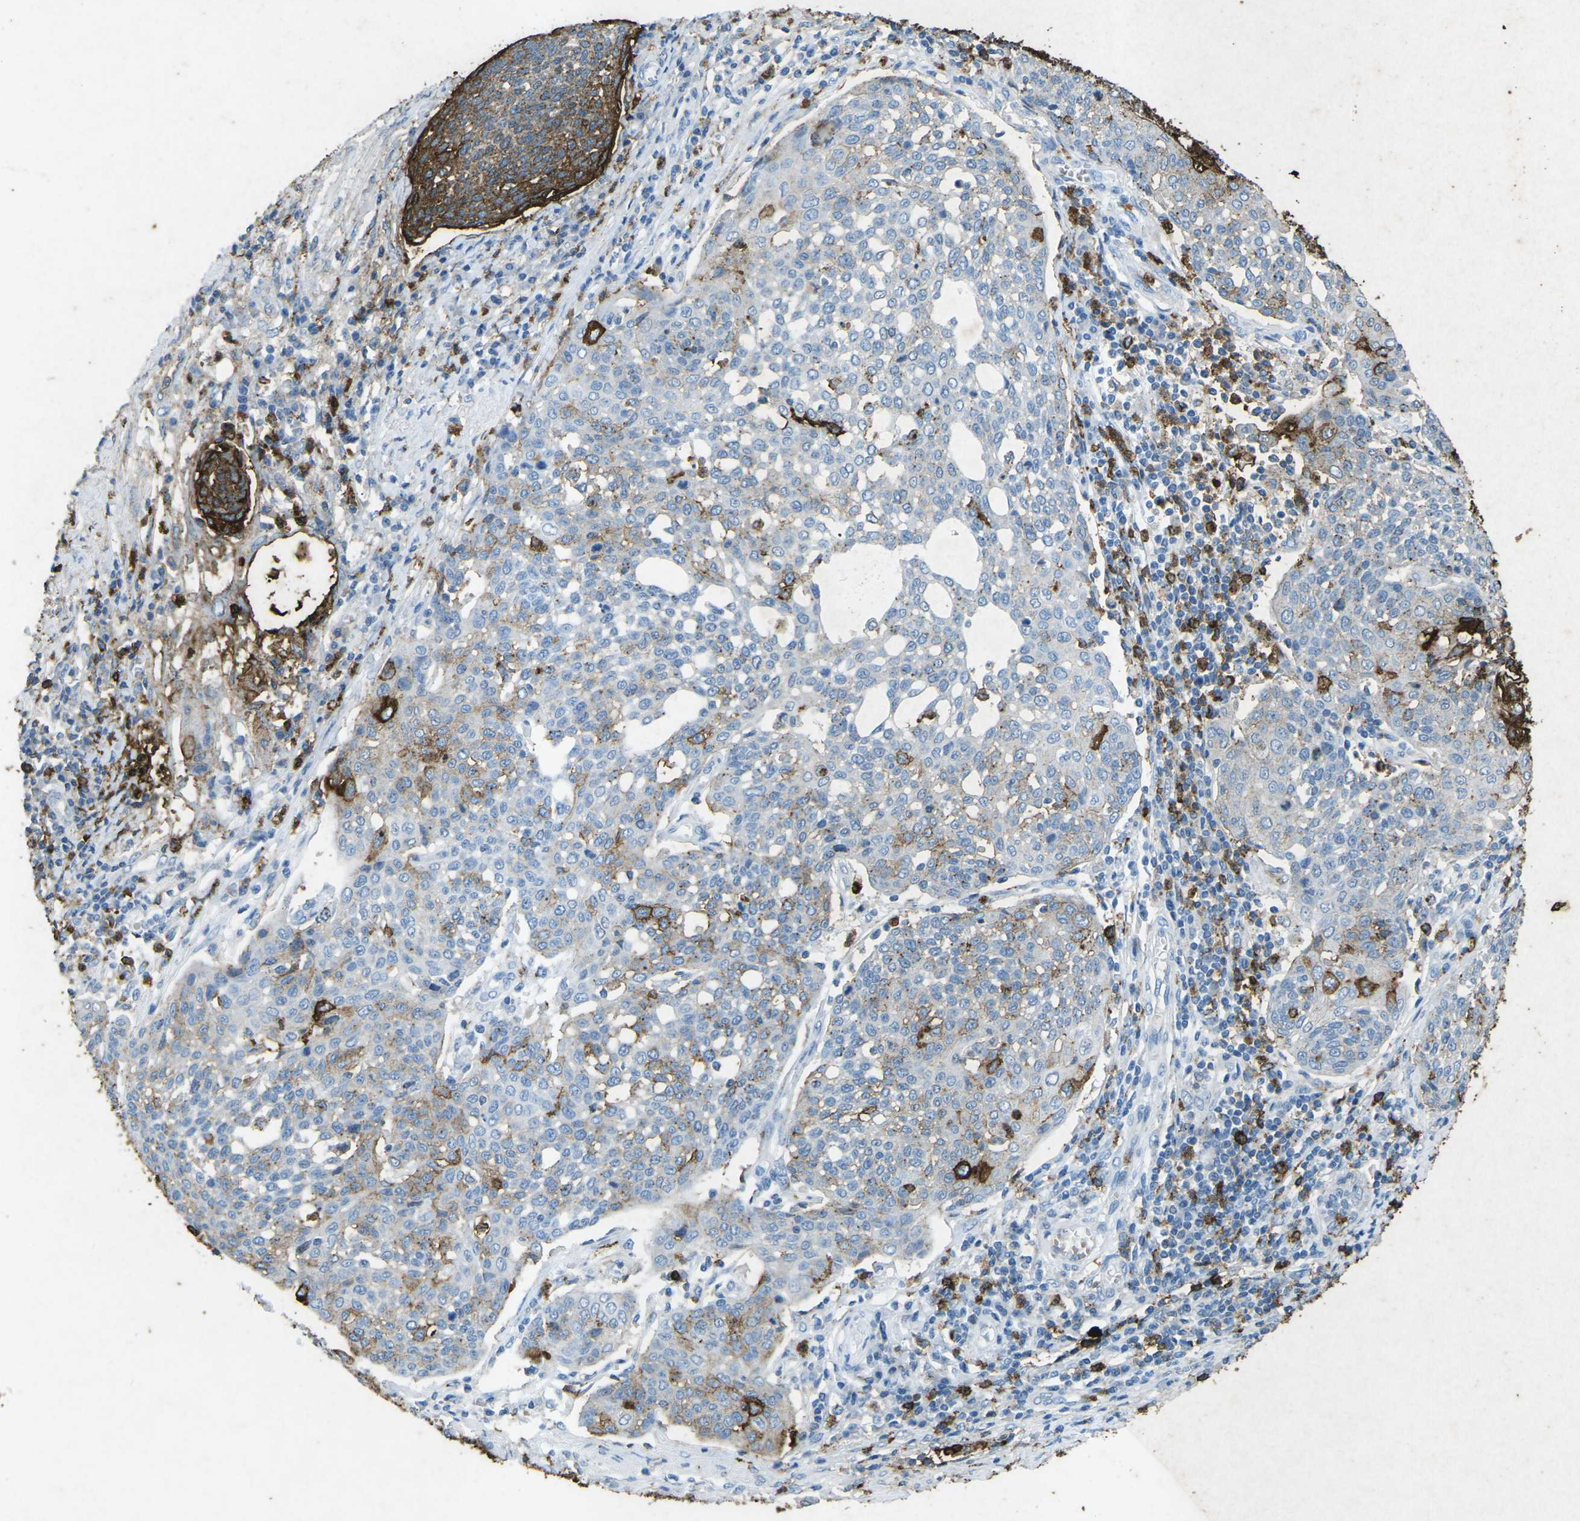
{"staining": {"intensity": "moderate", "quantity": "<25%", "location": "cytoplasmic/membranous"}, "tissue": "cervical cancer", "cell_type": "Tumor cells", "image_type": "cancer", "snomed": [{"axis": "morphology", "description": "Squamous cell carcinoma, NOS"}, {"axis": "topography", "description": "Cervix"}], "caption": "The immunohistochemical stain labels moderate cytoplasmic/membranous positivity in tumor cells of cervical cancer (squamous cell carcinoma) tissue.", "gene": "CTAGE1", "patient": {"sex": "female", "age": 34}}